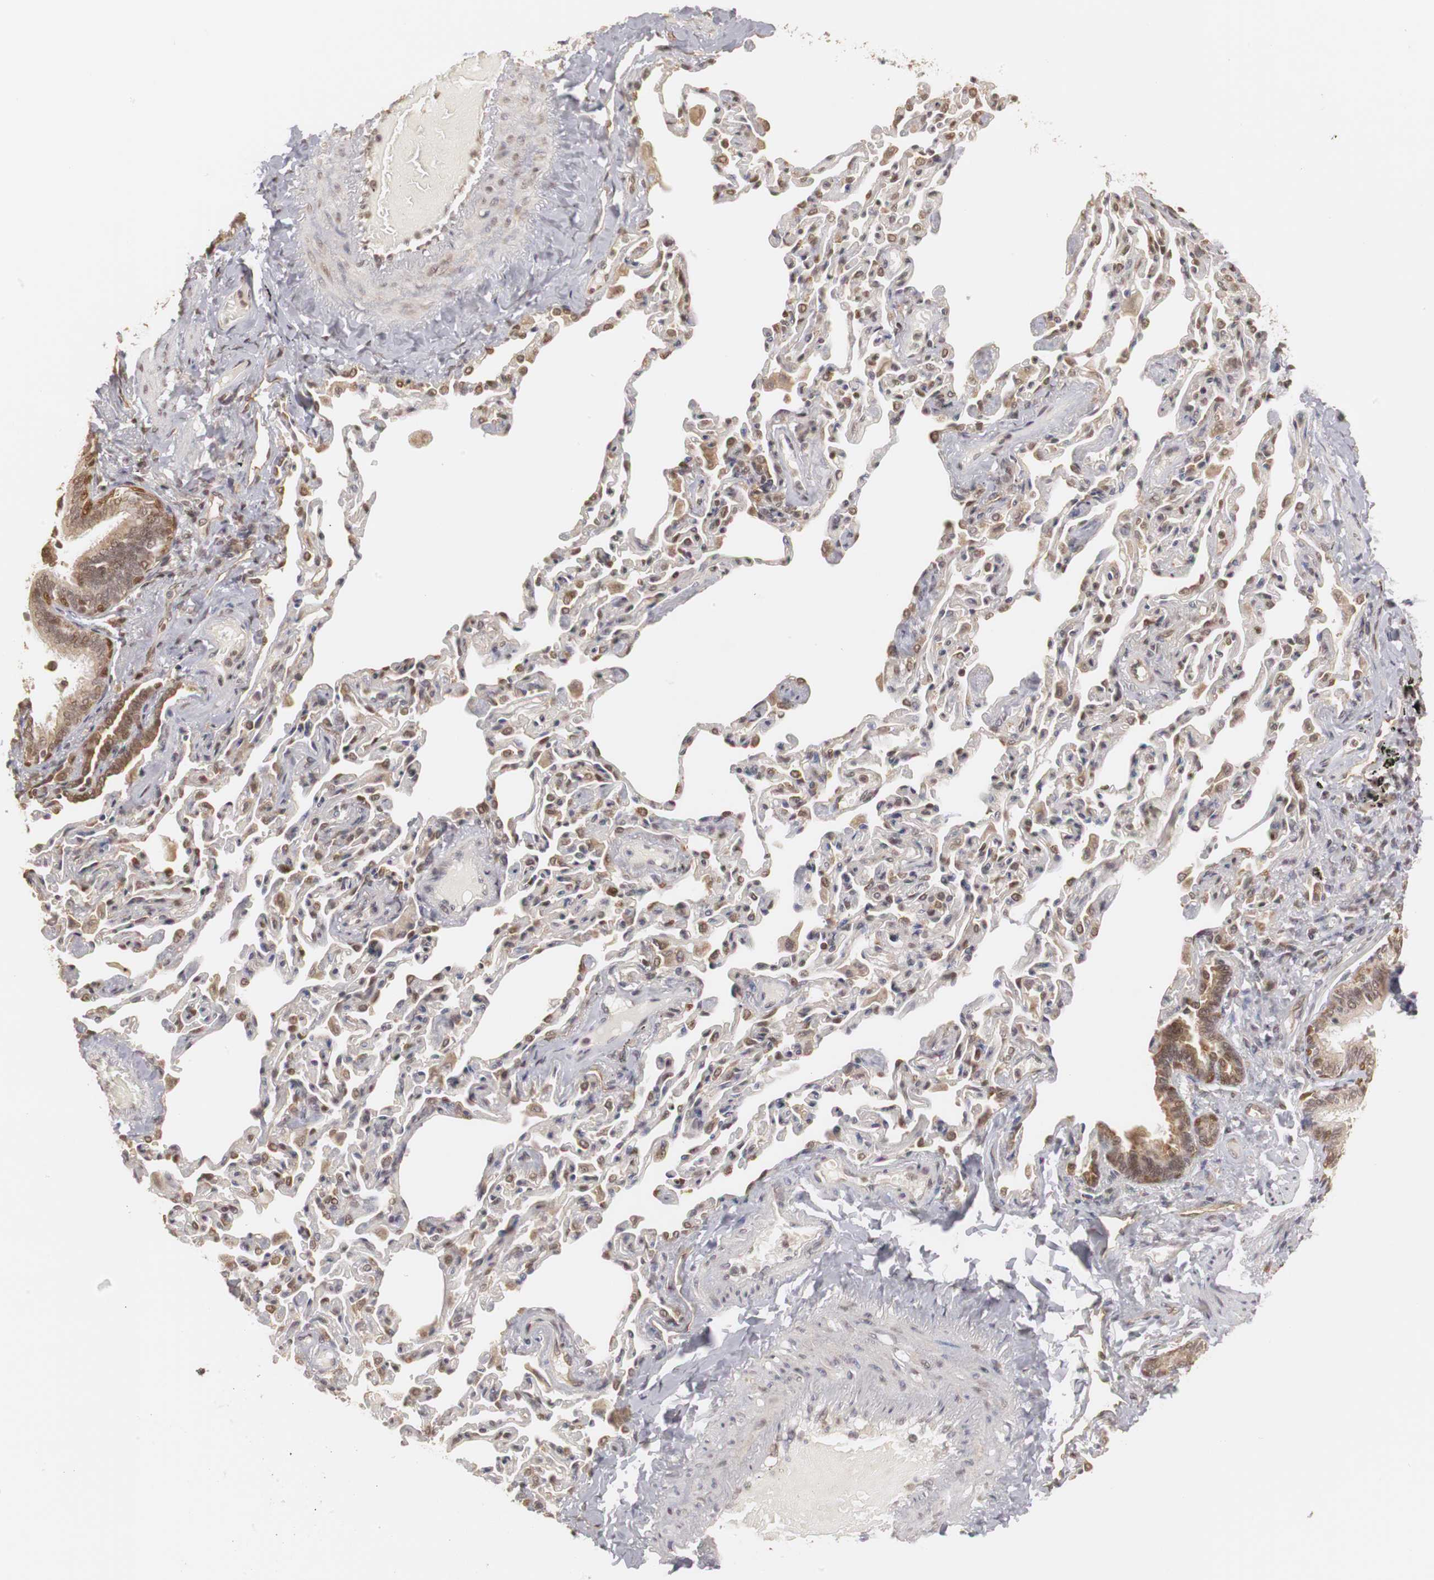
{"staining": {"intensity": "moderate", "quantity": ">75%", "location": "cytoplasmic/membranous,nuclear"}, "tissue": "bronchus", "cell_type": "Respiratory epithelial cells", "image_type": "normal", "snomed": [{"axis": "morphology", "description": "Normal tissue, NOS"}, {"axis": "topography", "description": "Lung"}], "caption": "Human bronchus stained with a protein marker demonstrates moderate staining in respiratory epithelial cells.", "gene": "PLEKHA1", "patient": {"sex": "male", "age": 64}}